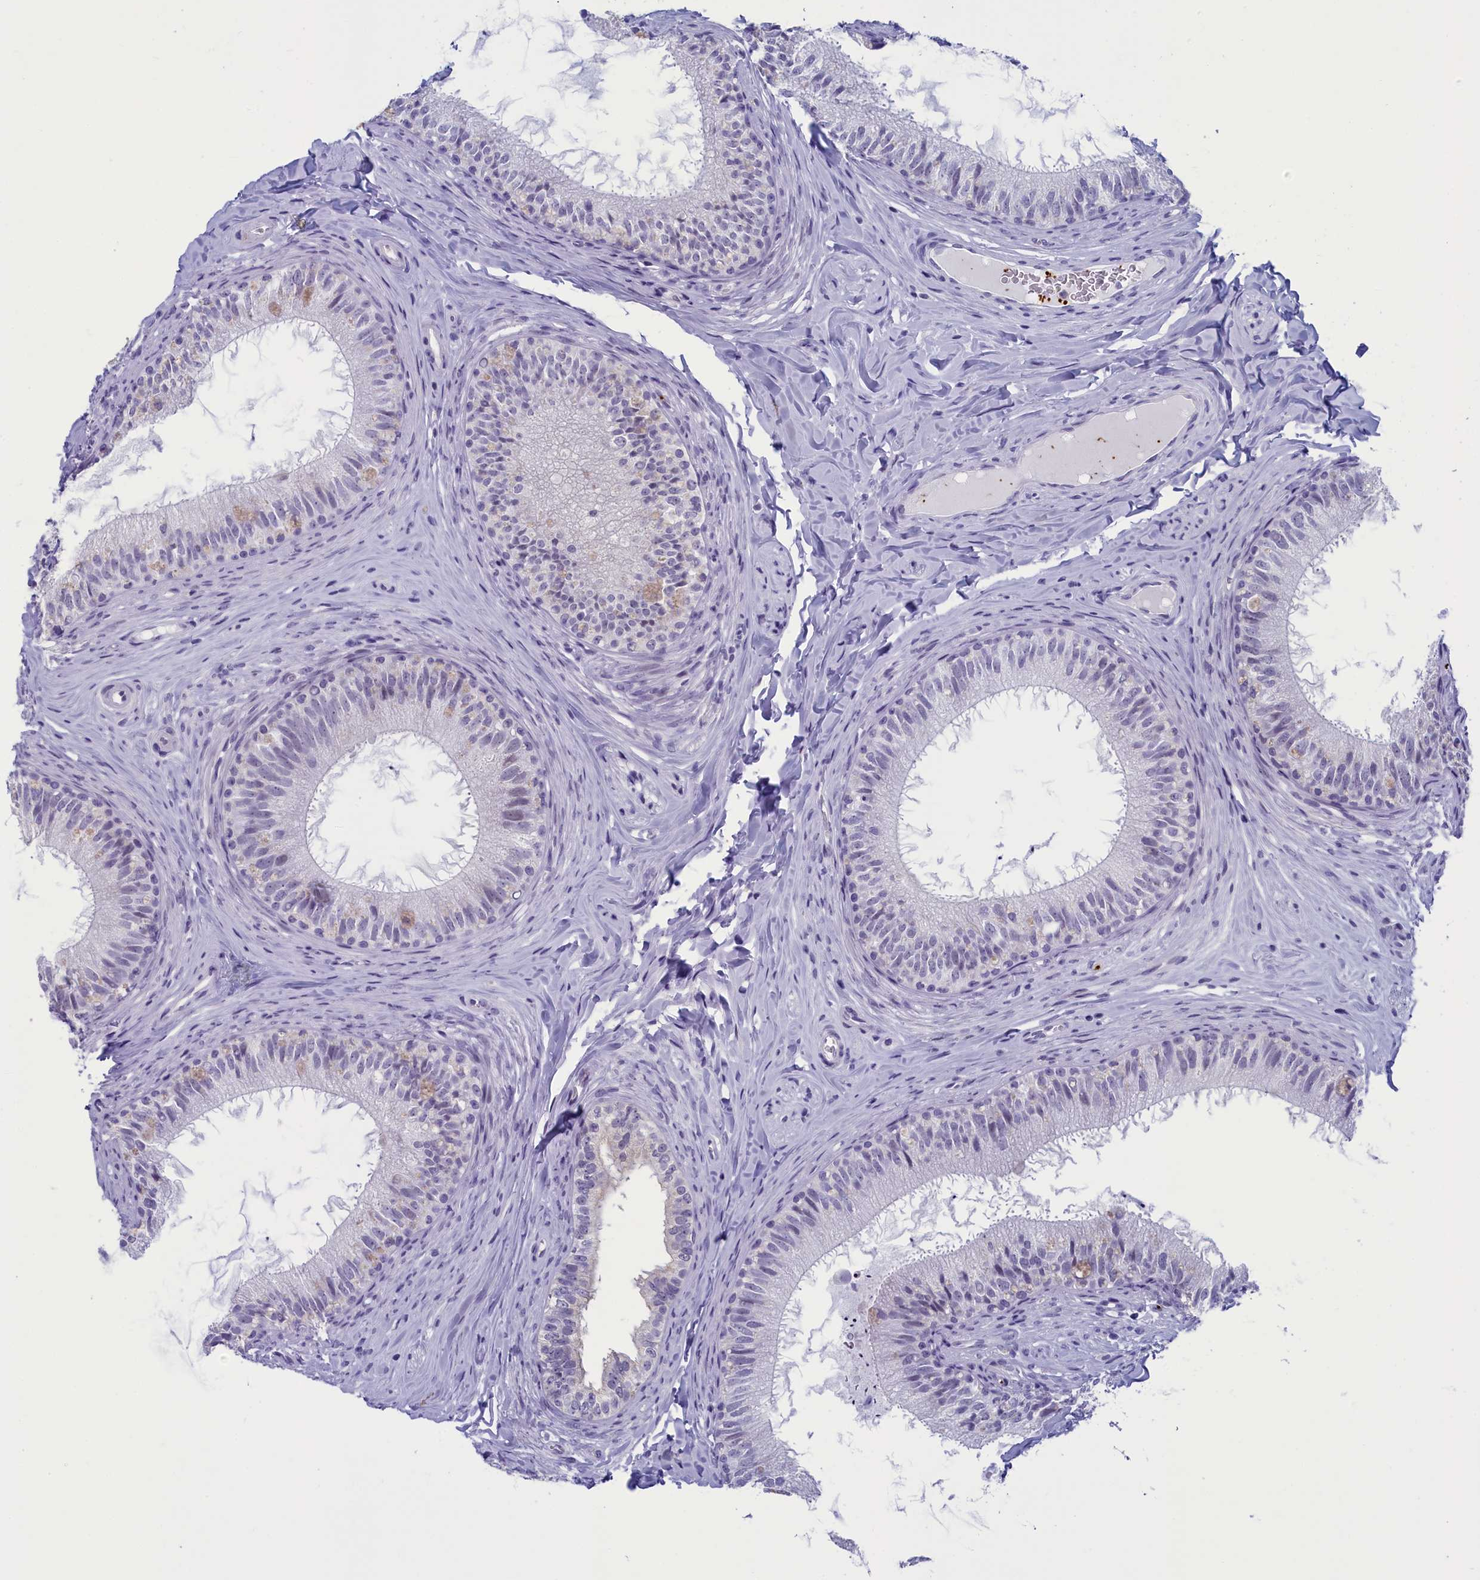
{"staining": {"intensity": "negative", "quantity": "none", "location": "none"}, "tissue": "epididymis", "cell_type": "Glandular cells", "image_type": "normal", "snomed": [{"axis": "morphology", "description": "Normal tissue, NOS"}, {"axis": "topography", "description": "Epididymis"}], "caption": "High power microscopy histopathology image of an immunohistochemistry (IHC) photomicrograph of normal epididymis, revealing no significant expression in glandular cells.", "gene": "AIFM2", "patient": {"sex": "male", "age": 34}}